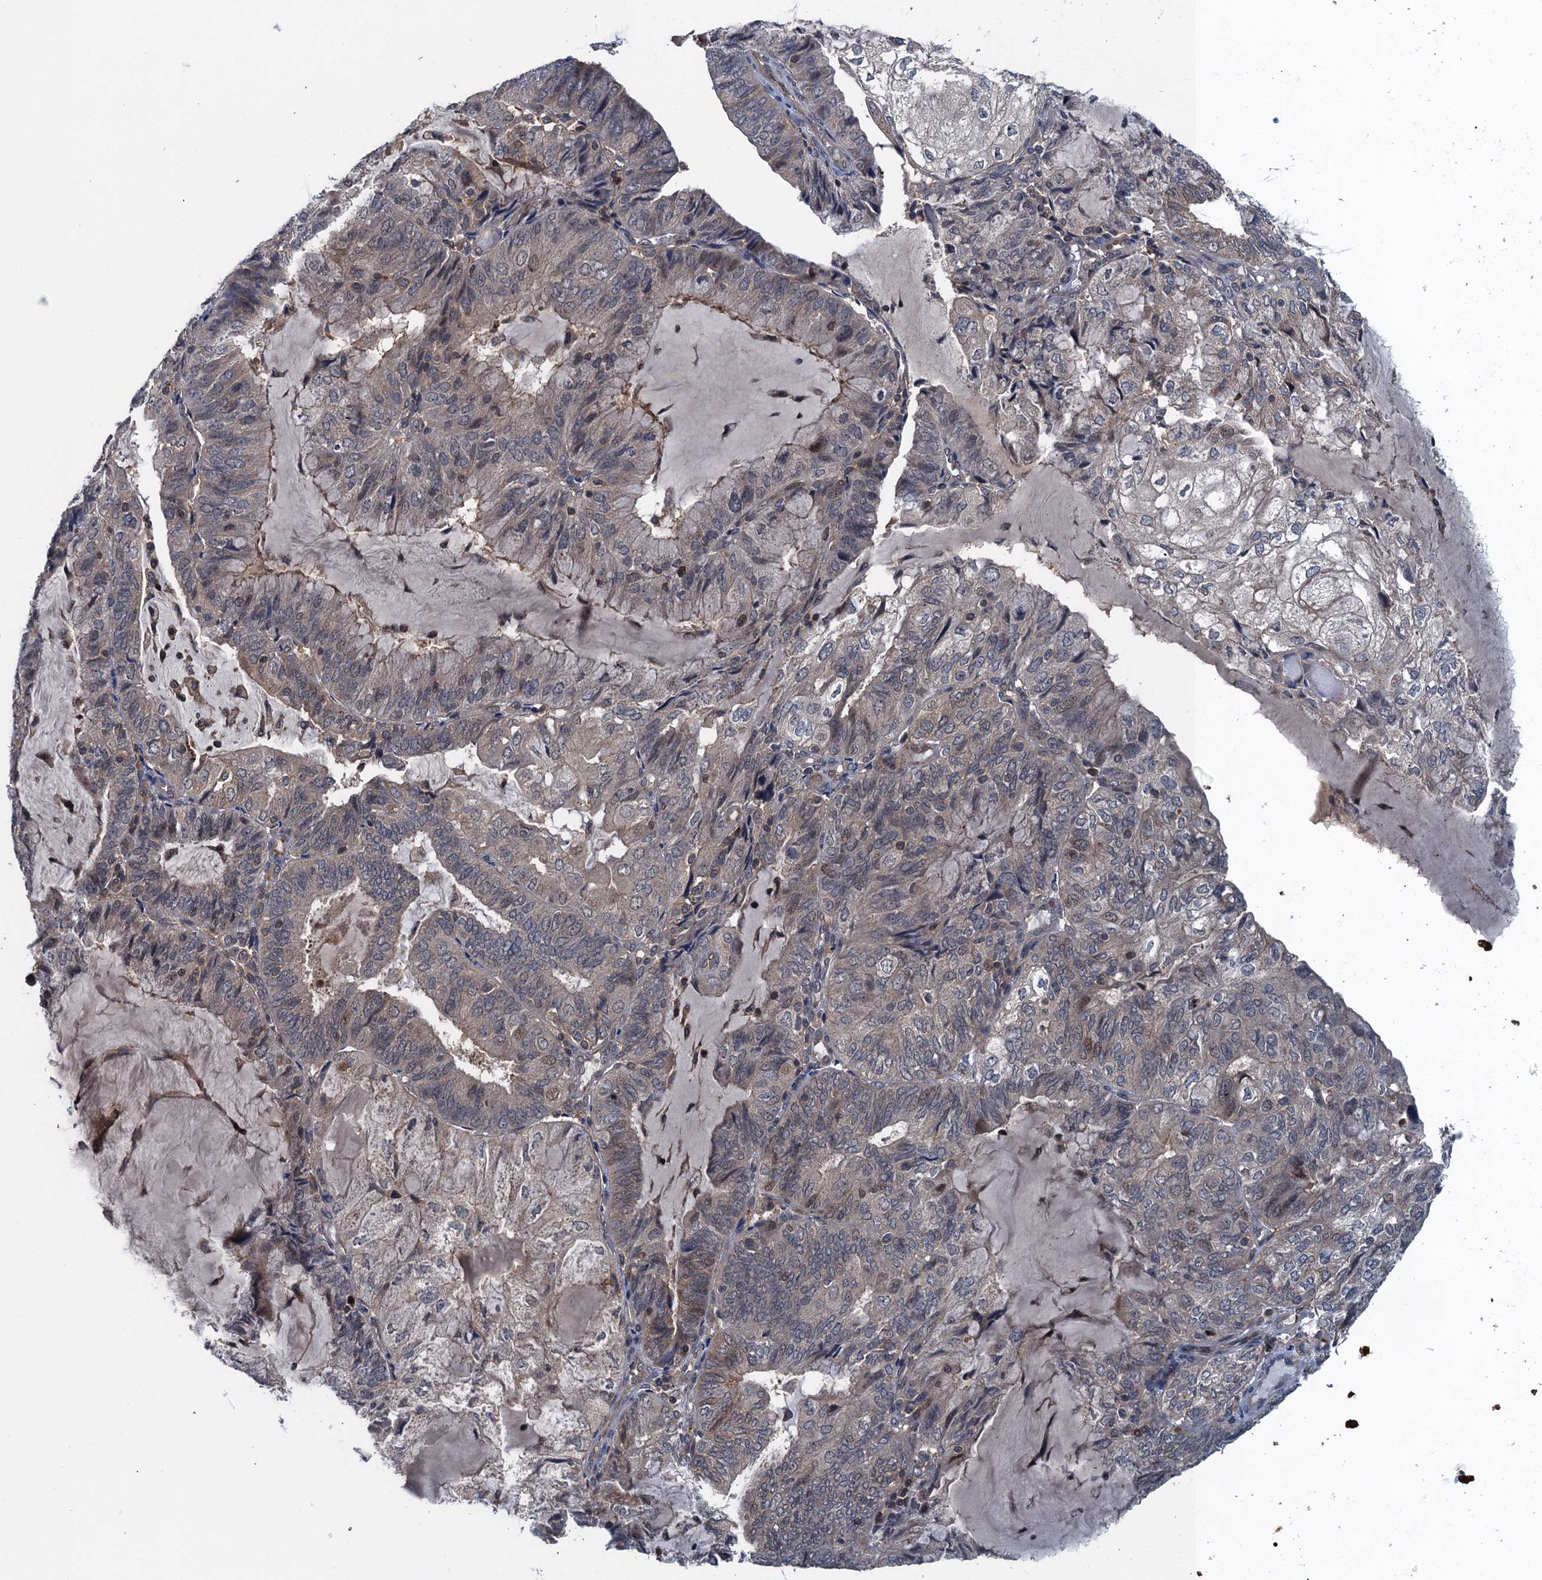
{"staining": {"intensity": "weak", "quantity": "25%-75%", "location": "cytoplasmic/membranous"}, "tissue": "endometrial cancer", "cell_type": "Tumor cells", "image_type": "cancer", "snomed": [{"axis": "morphology", "description": "Adenocarcinoma, NOS"}, {"axis": "topography", "description": "Endometrium"}], "caption": "Immunohistochemistry (DAB) staining of endometrial cancer displays weak cytoplasmic/membranous protein positivity in approximately 25%-75% of tumor cells.", "gene": "RNF165", "patient": {"sex": "female", "age": 81}}